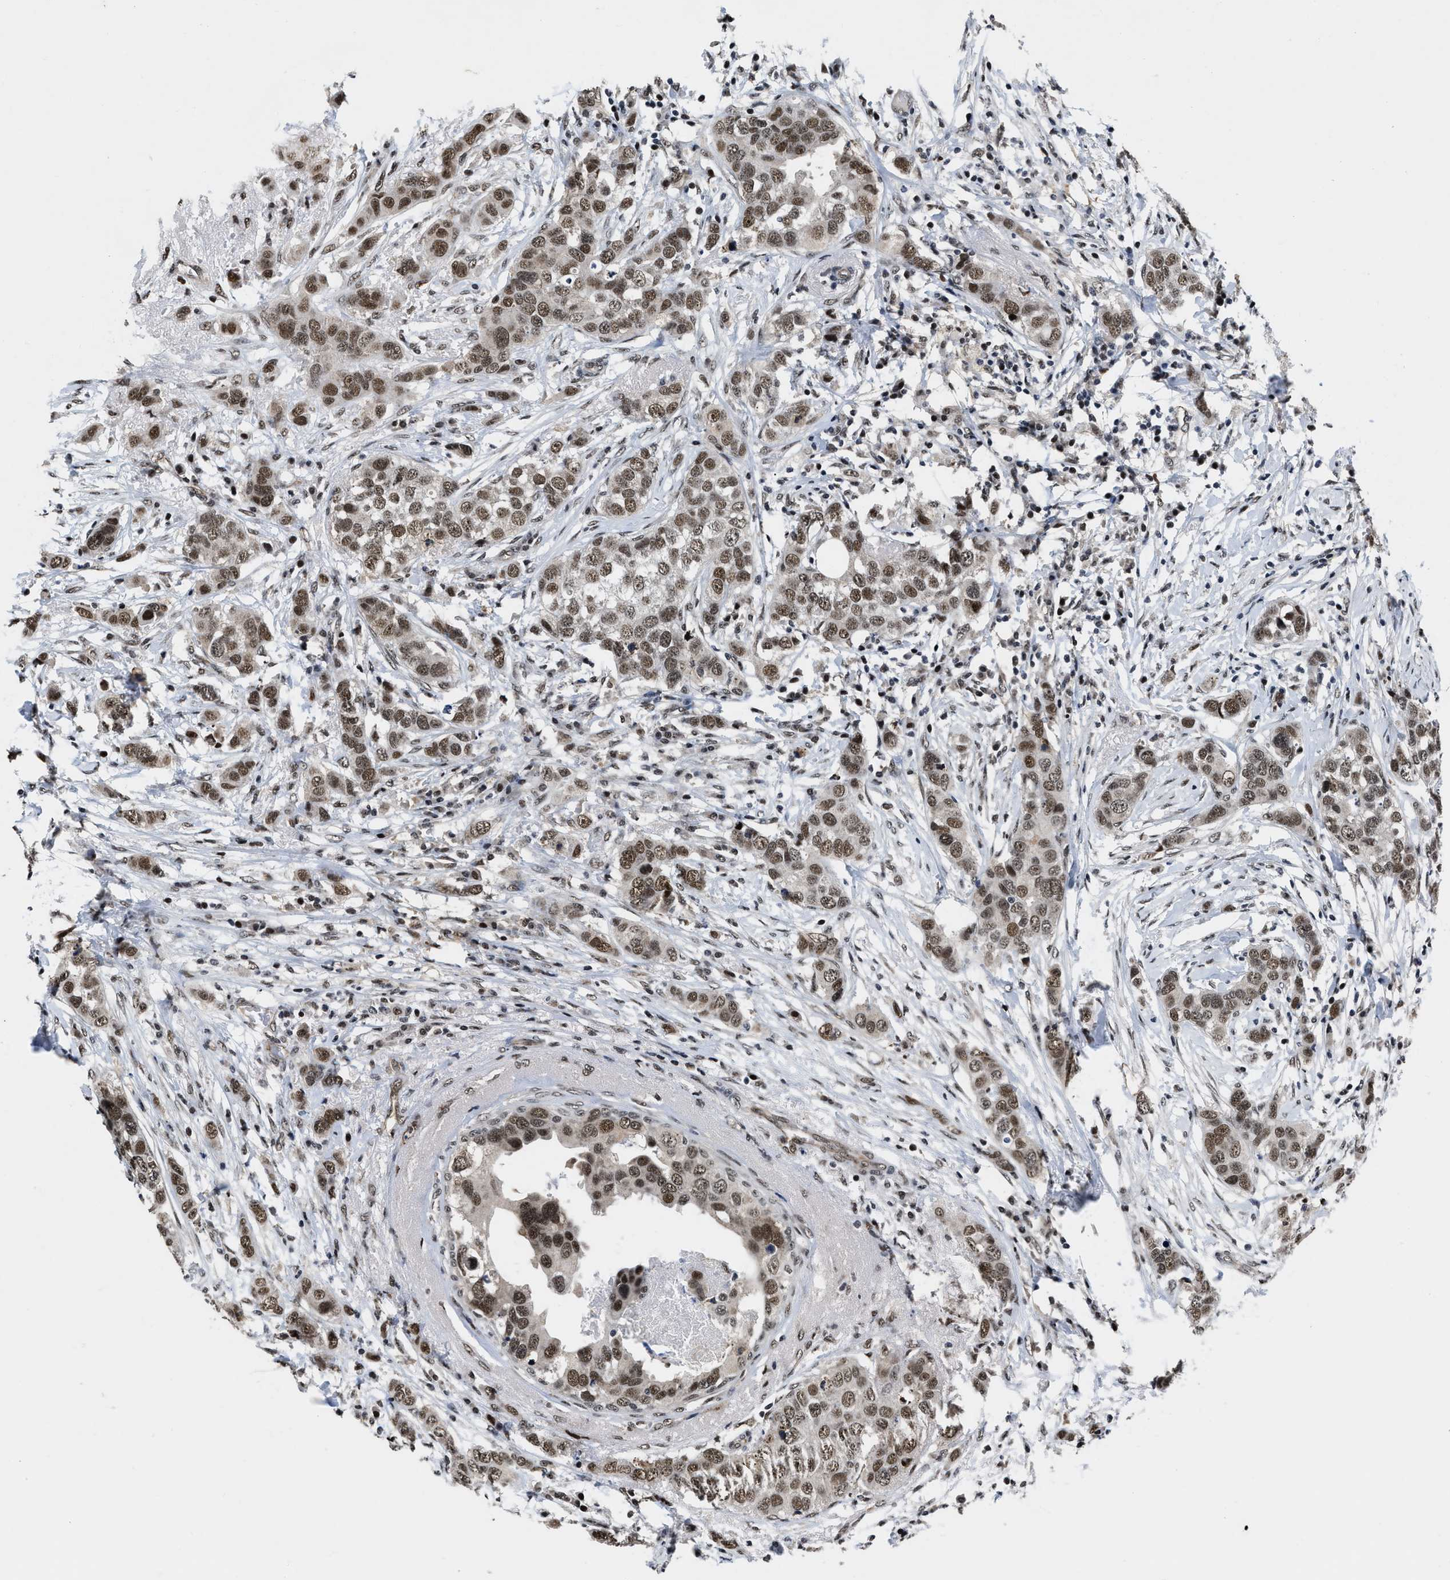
{"staining": {"intensity": "moderate", "quantity": ">75%", "location": "nuclear"}, "tissue": "breast cancer", "cell_type": "Tumor cells", "image_type": "cancer", "snomed": [{"axis": "morphology", "description": "Duct carcinoma"}, {"axis": "topography", "description": "Breast"}], "caption": "Moderate nuclear positivity is appreciated in about >75% of tumor cells in invasive ductal carcinoma (breast).", "gene": "CCNE1", "patient": {"sex": "female", "age": 50}}